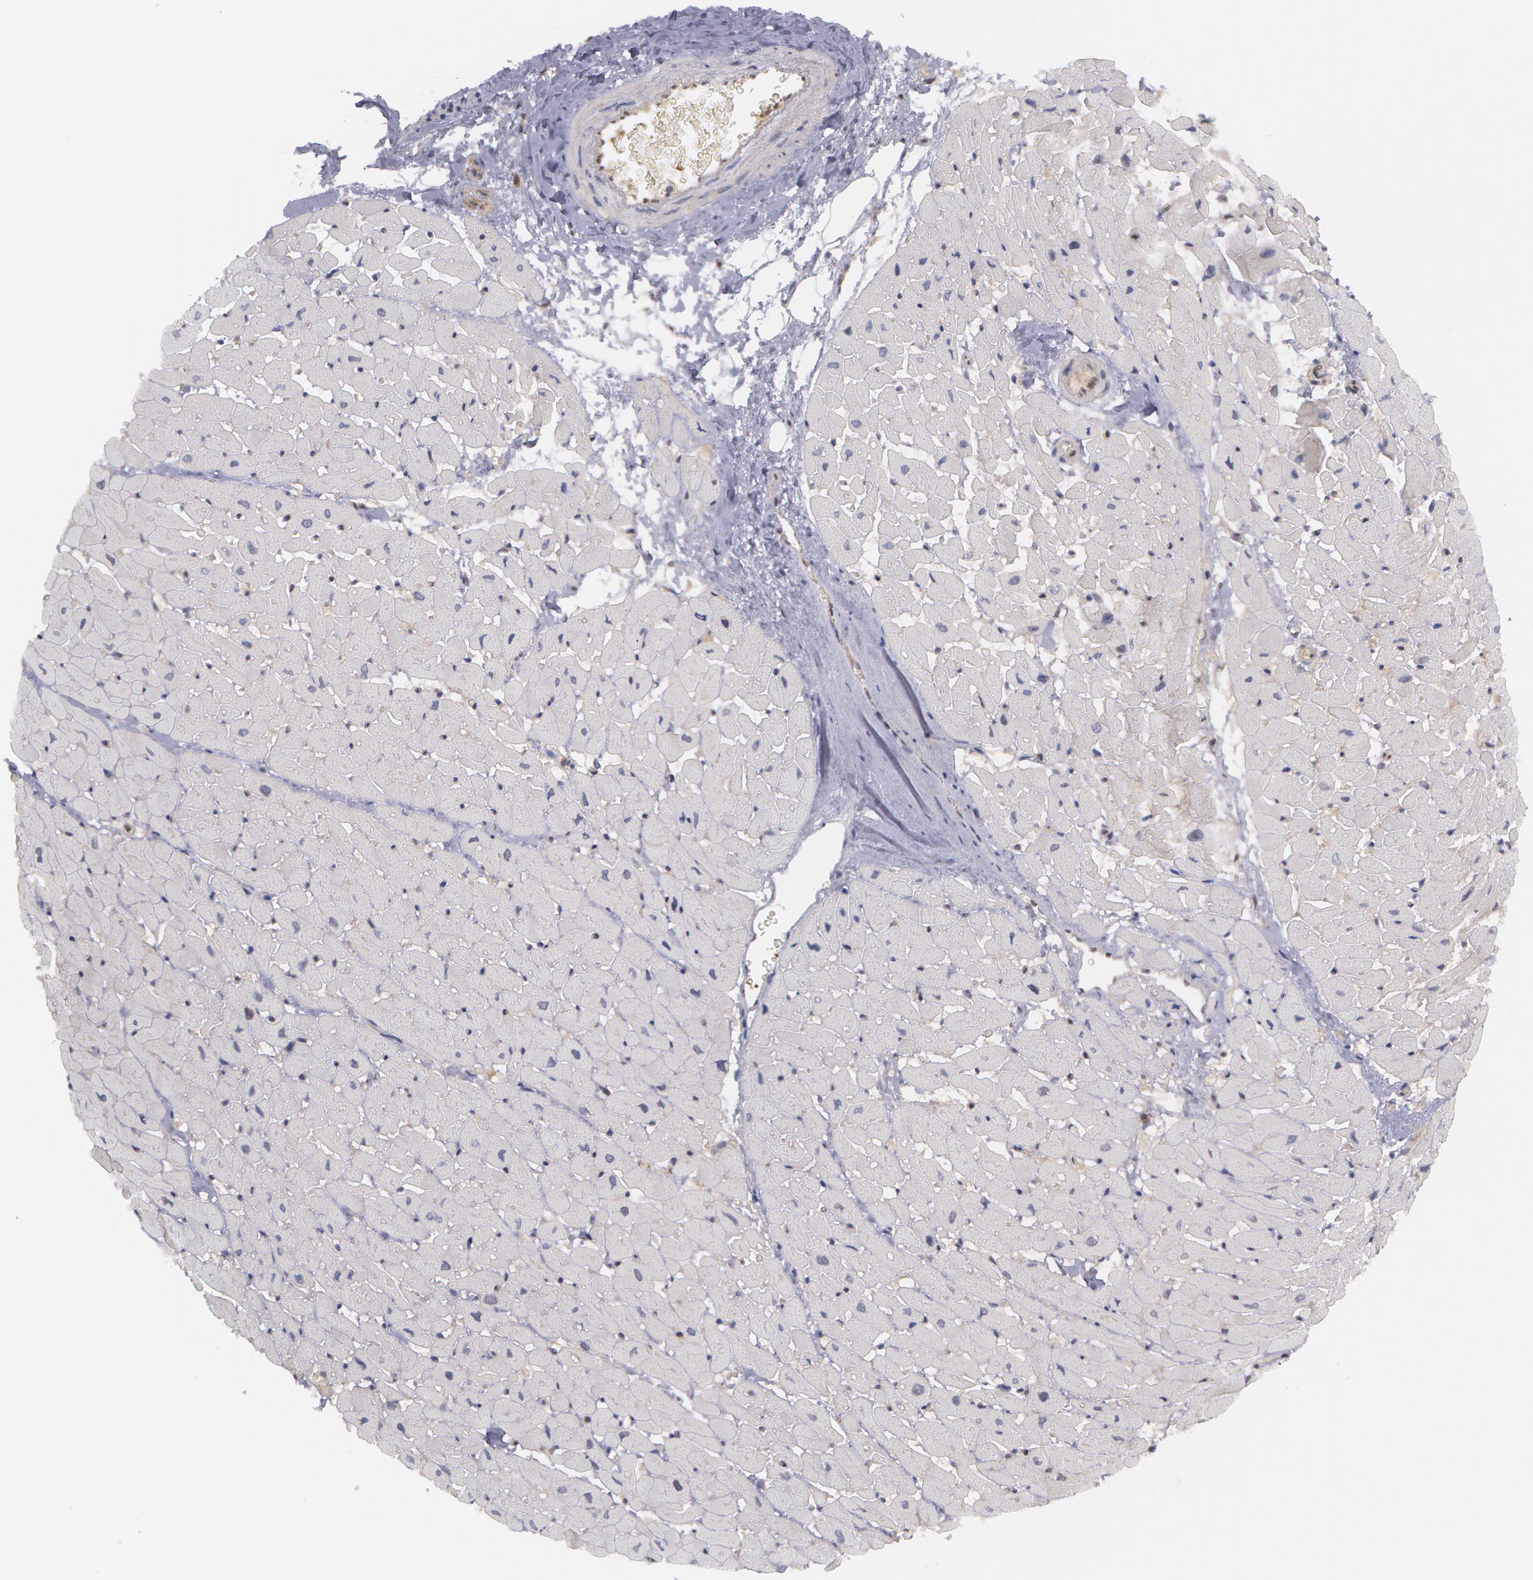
{"staining": {"intensity": "negative", "quantity": "none", "location": "none"}, "tissue": "heart muscle", "cell_type": "Cardiomyocytes", "image_type": "normal", "snomed": [{"axis": "morphology", "description": "Normal tissue, NOS"}, {"axis": "topography", "description": "Heart"}], "caption": "A high-resolution photomicrograph shows immunohistochemistry staining of benign heart muscle, which shows no significant positivity in cardiomyocytes.", "gene": "TXNRD1", "patient": {"sex": "male", "age": 45}}